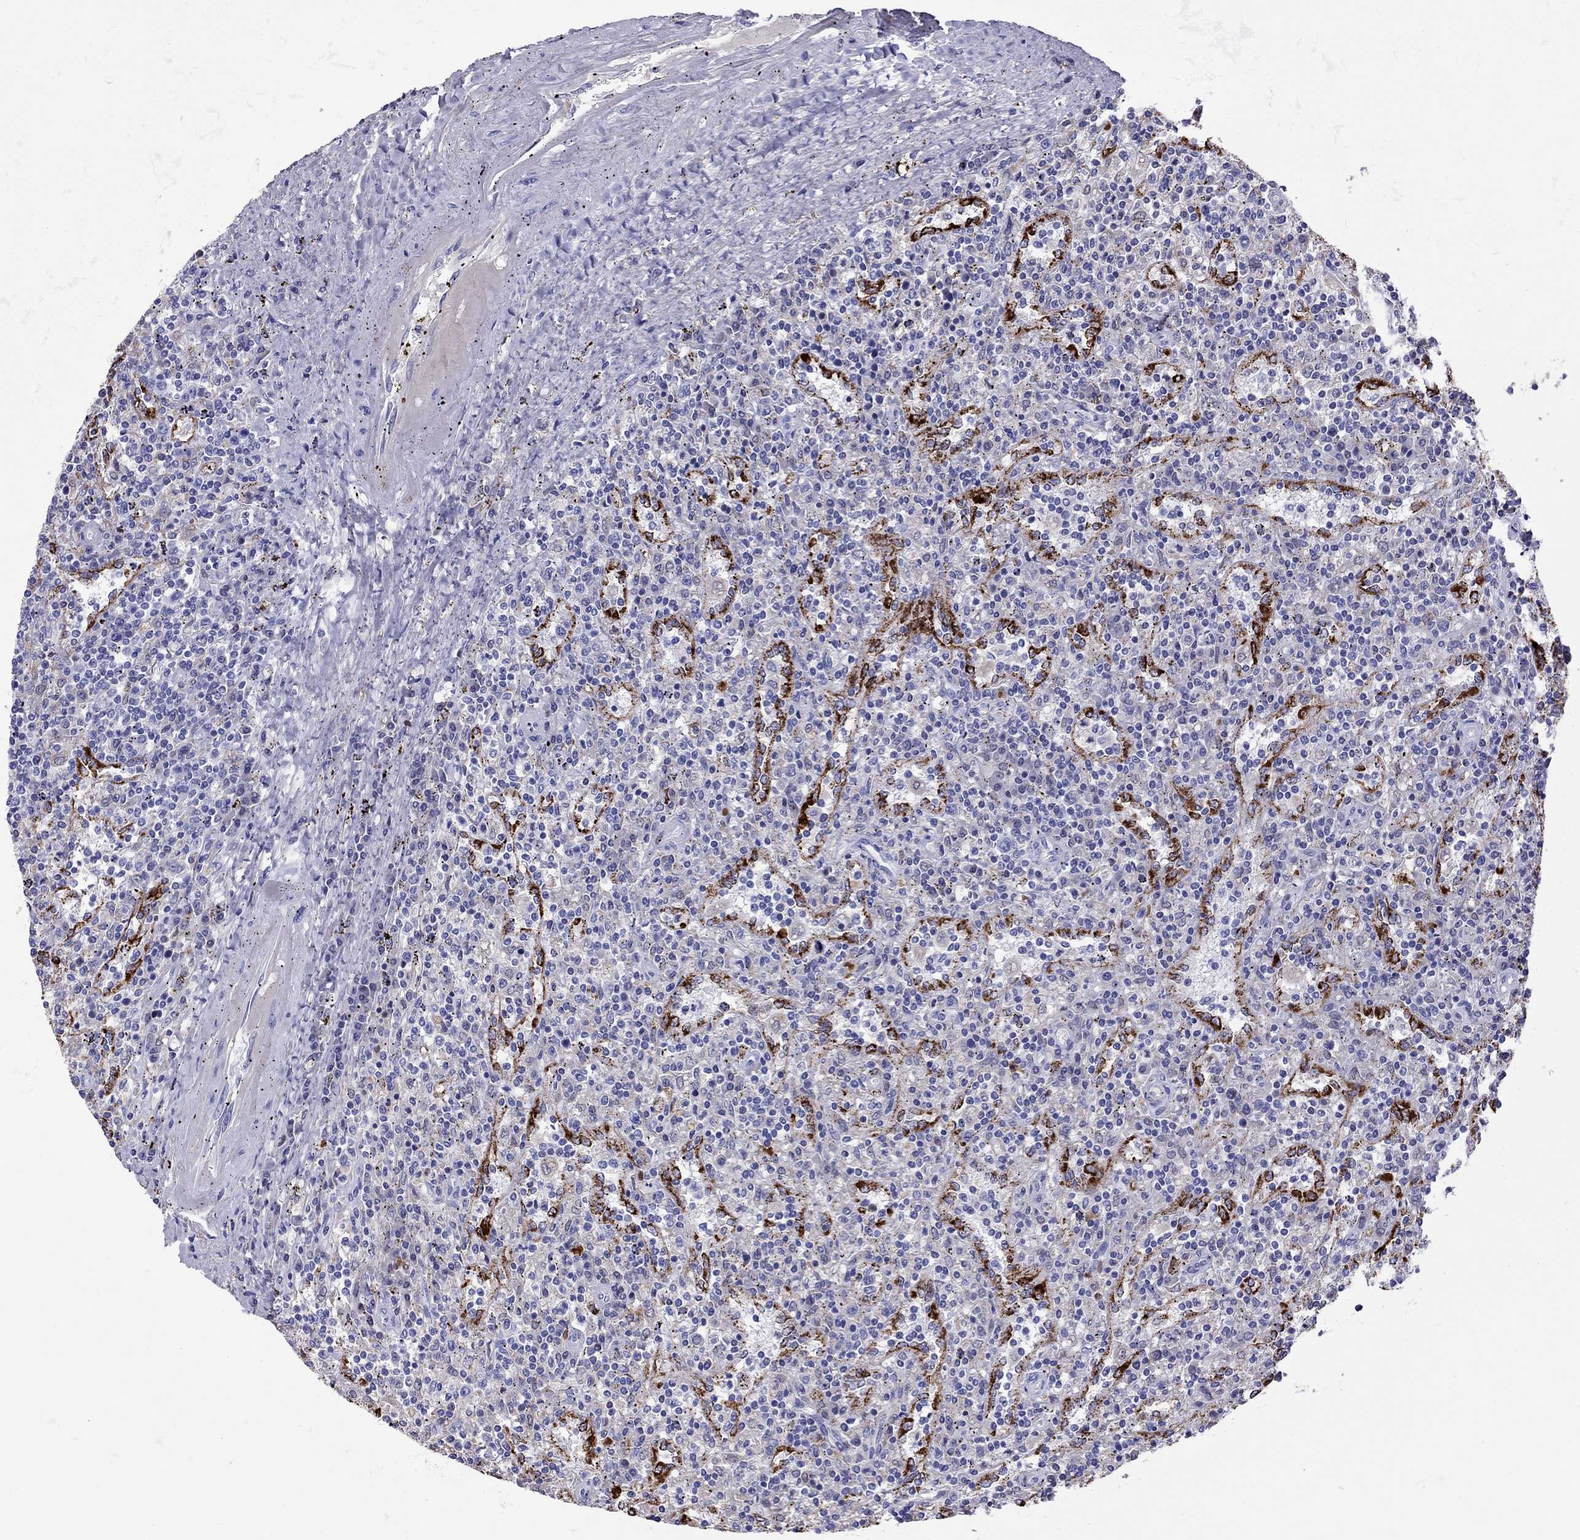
{"staining": {"intensity": "negative", "quantity": "none", "location": "none"}, "tissue": "lymphoma", "cell_type": "Tumor cells", "image_type": "cancer", "snomed": [{"axis": "morphology", "description": "Malignant lymphoma, non-Hodgkin's type, Low grade"}, {"axis": "topography", "description": "Lymph node"}], "caption": "Tumor cells show no significant staining in low-grade malignant lymphoma, non-Hodgkin's type.", "gene": "SERPINA3", "patient": {"sex": "male", "age": 52}}